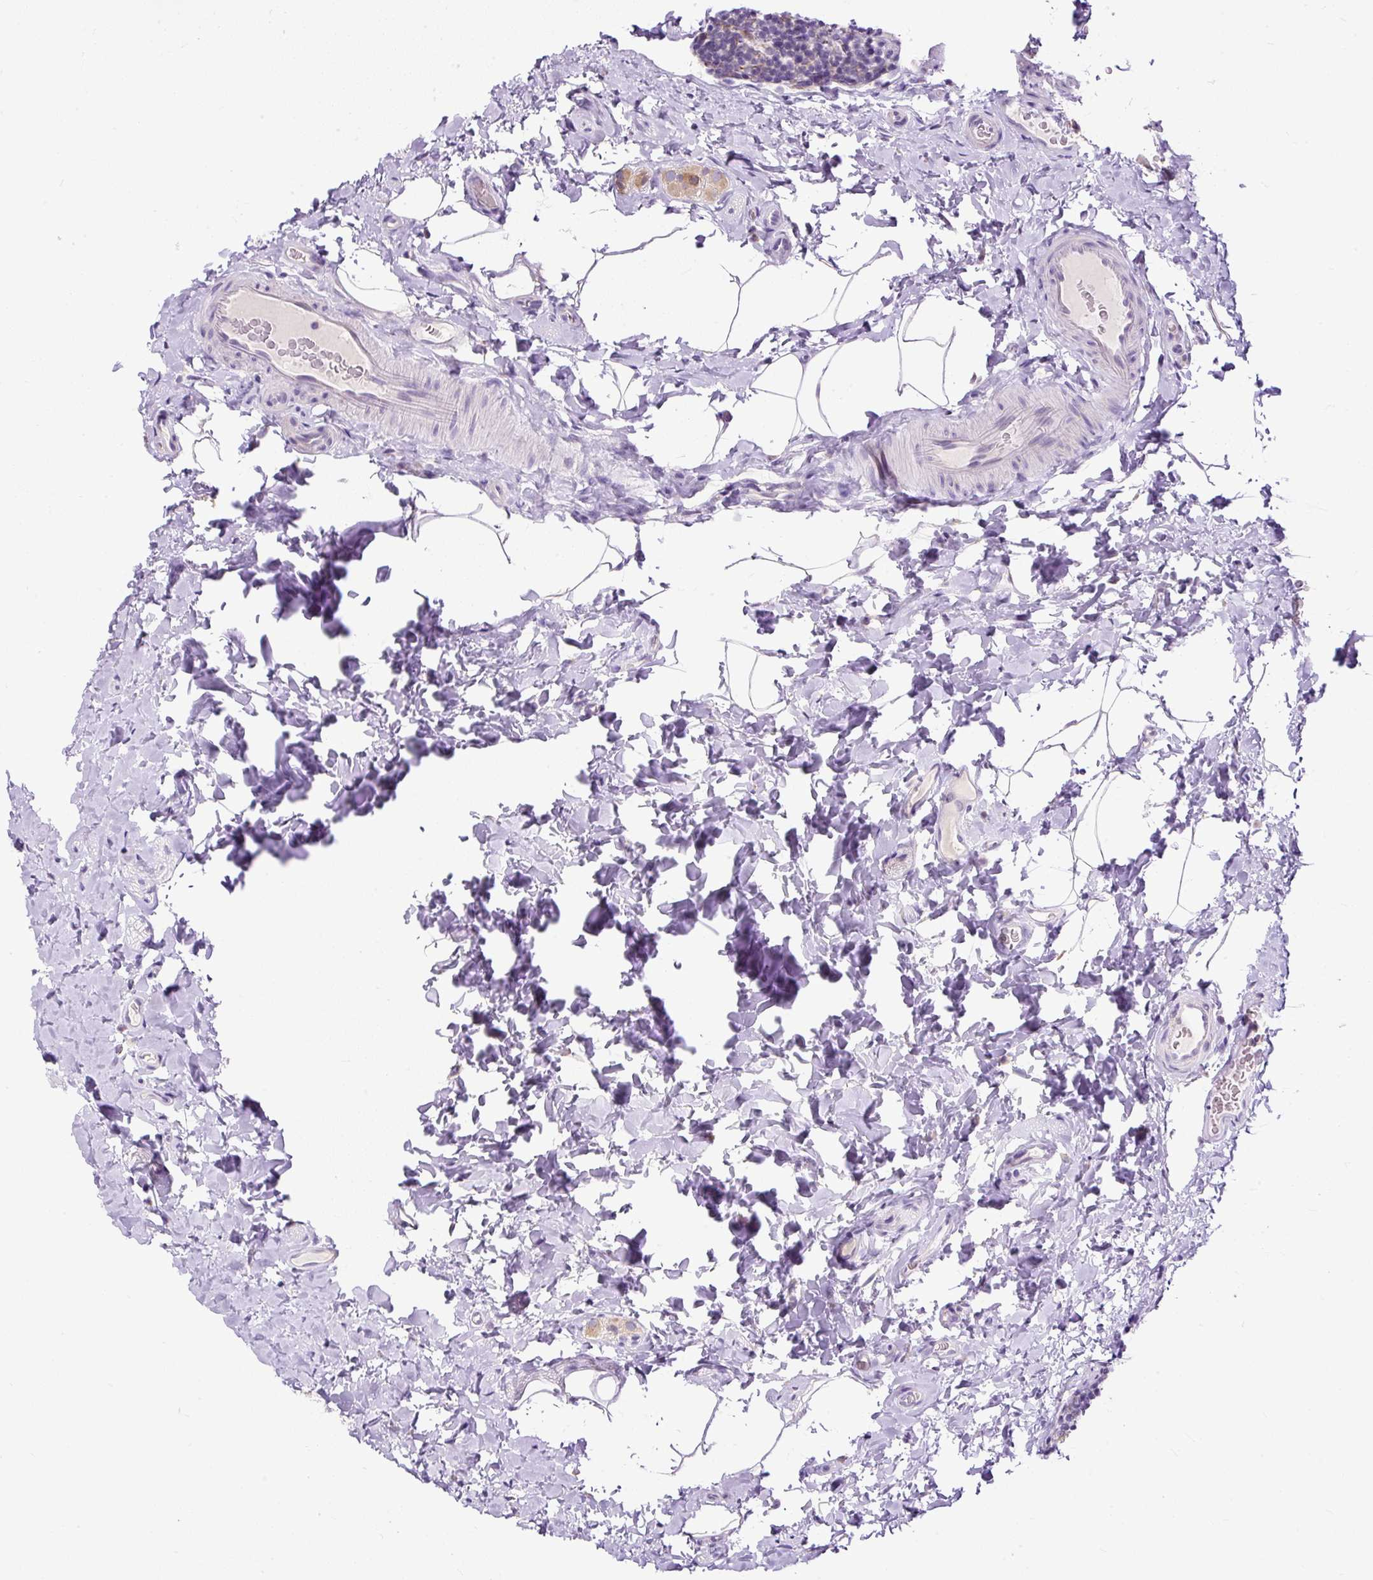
{"staining": {"intensity": "negative", "quantity": "none", "location": "none"}, "tissue": "colon", "cell_type": "Endothelial cells", "image_type": "normal", "snomed": [{"axis": "morphology", "description": "Normal tissue, NOS"}, {"axis": "topography", "description": "Colon"}], "caption": "The photomicrograph demonstrates no staining of endothelial cells in normal colon.", "gene": "FMC1", "patient": {"sex": "male", "age": 46}}